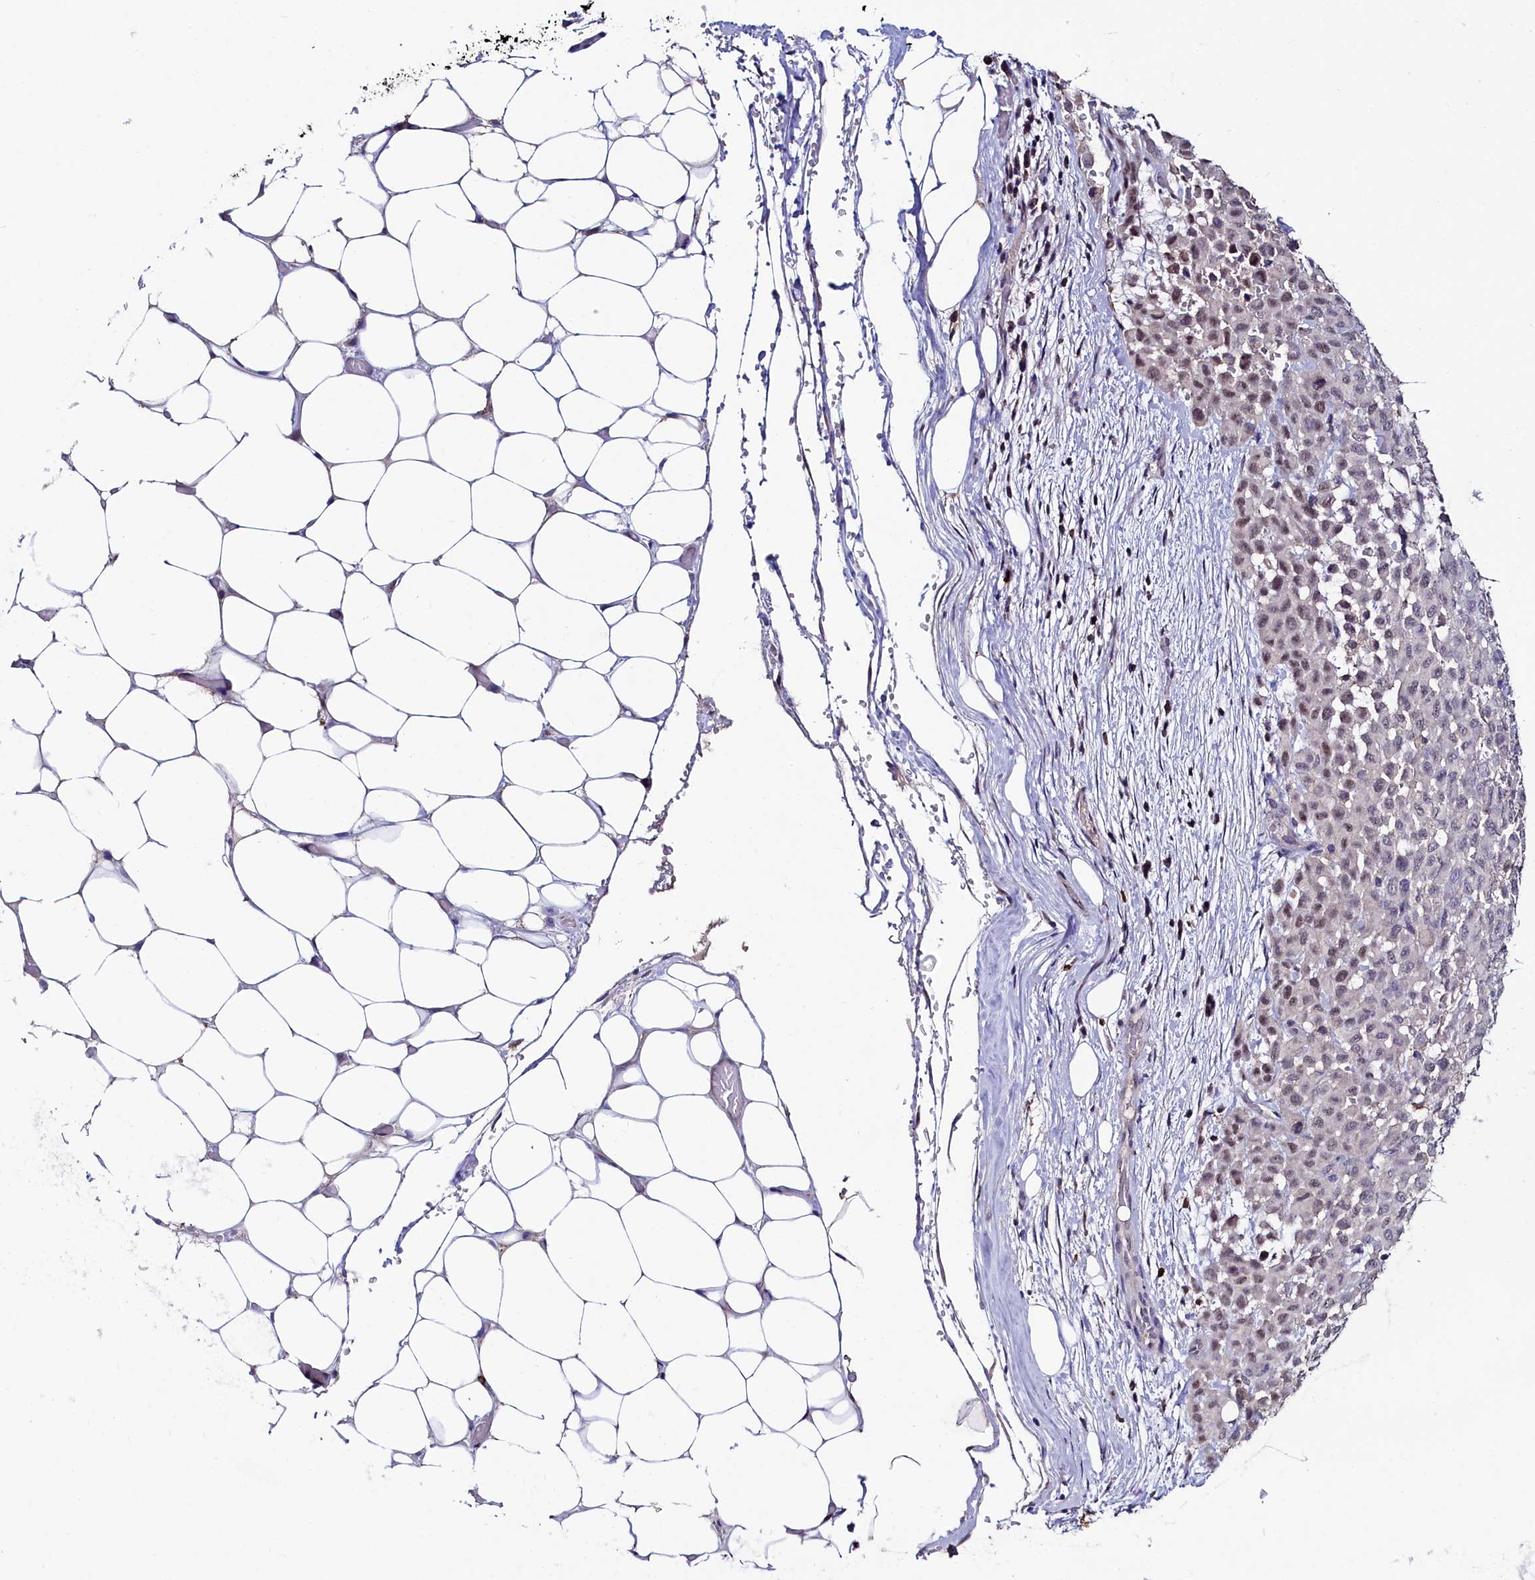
{"staining": {"intensity": "moderate", "quantity": "<25%", "location": "nuclear"}, "tissue": "melanoma", "cell_type": "Tumor cells", "image_type": "cancer", "snomed": [{"axis": "morphology", "description": "Malignant melanoma, Metastatic site"}, {"axis": "topography", "description": "Skin"}], "caption": "DAB immunohistochemical staining of human malignant melanoma (metastatic site) demonstrates moderate nuclear protein expression in about <25% of tumor cells.", "gene": "AMBRA1", "patient": {"sex": "female", "age": 81}}